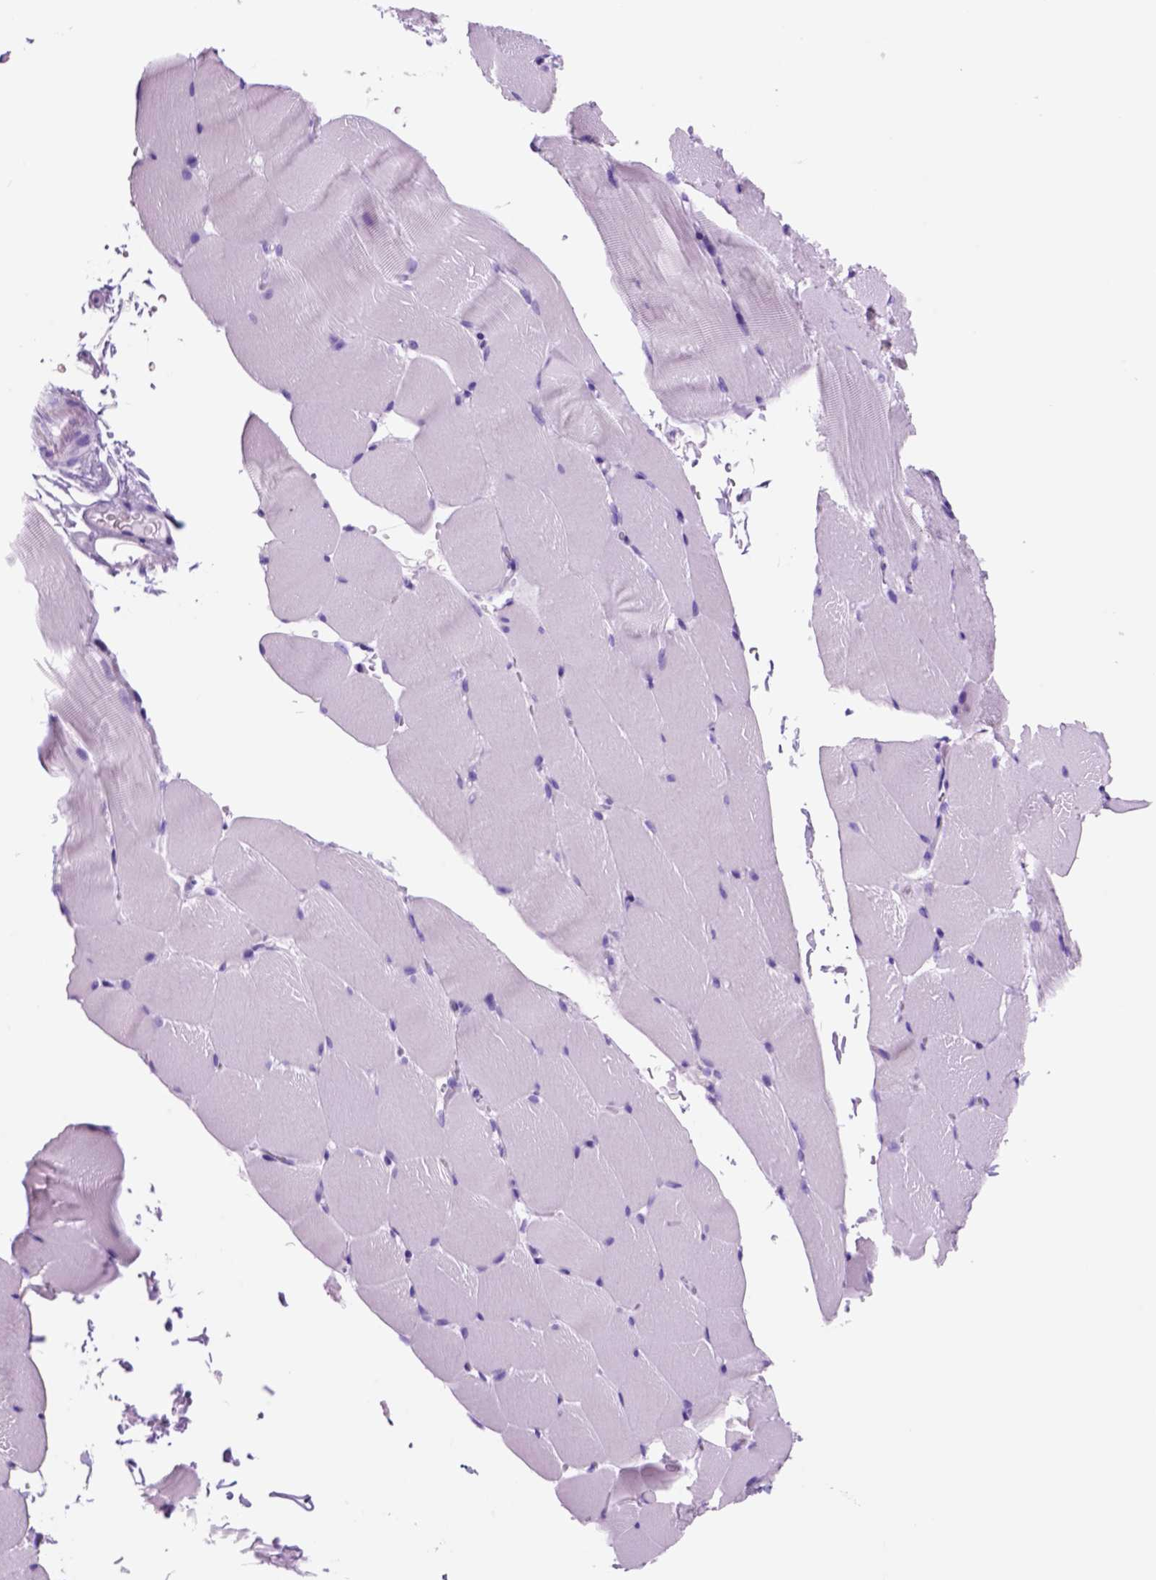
{"staining": {"intensity": "negative", "quantity": "none", "location": "none"}, "tissue": "skeletal muscle", "cell_type": "Myocytes", "image_type": "normal", "snomed": [{"axis": "morphology", "description": "Normal tissue, NOS"}, {"axis": "topography", "description": "Skeletal muscle"}], "caption": "The photomicrograph shows no staining of myocytes in unremarkable skeletal muscle. The staining is performed using DAB brown chromogen with nuclei counter-stained in using hematoxylin.", "gene": "HHIPL2", "patient": {"sex": "female", "age": 37}}